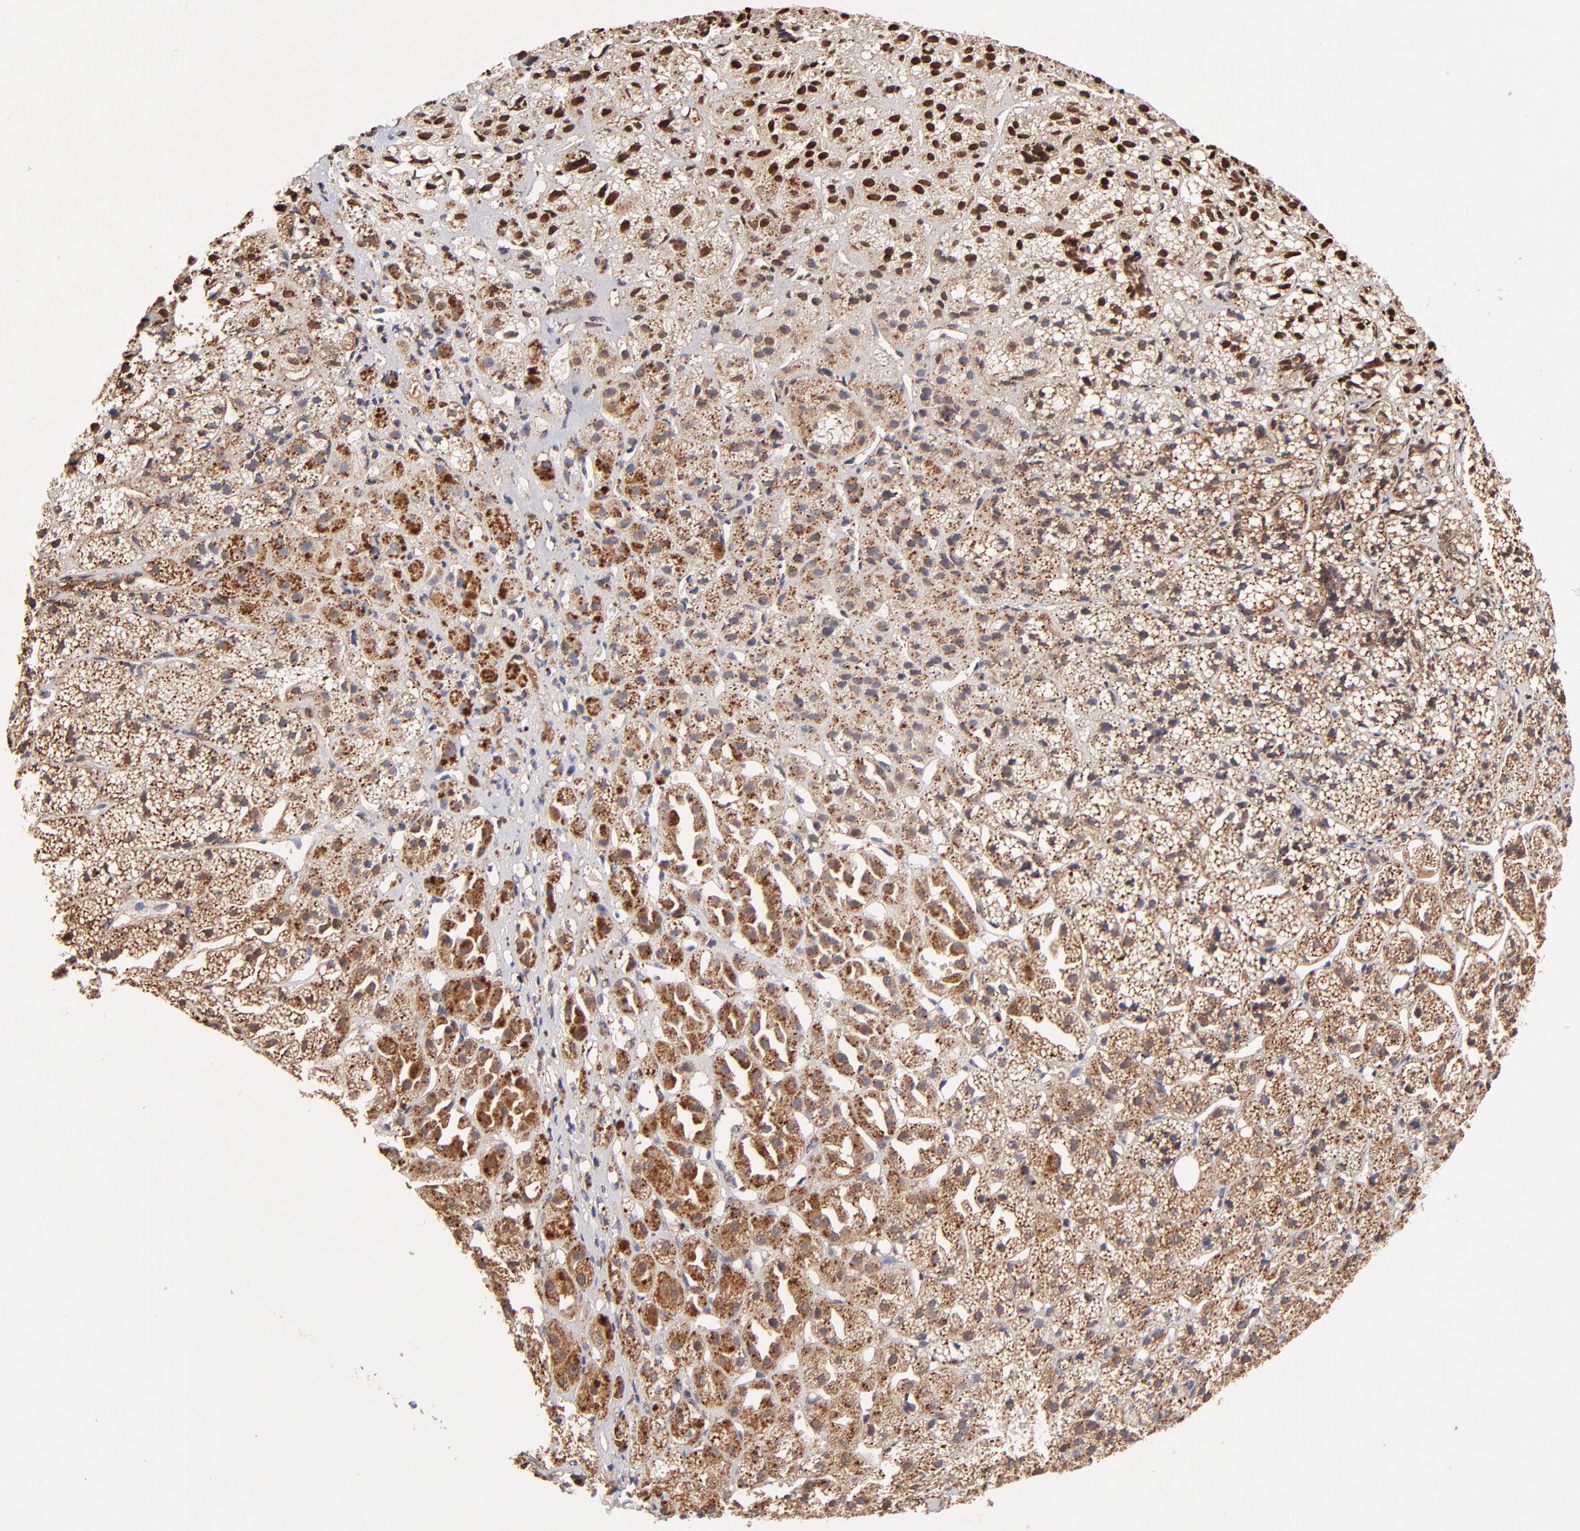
{"staining": {"intensity": "strong", "quantity": ">75%", "location": "cytoplasmic/membranous,nuclear"}, "tissue": "adrenal gland", "cell_type": "Glandular cells", "image_type": "normal", "snomed": [{"axis": "morphology", "description": "Normal tissue, NOS"}, {"axis": "topography", "description": "Adrenal gland"}], "caption": "A brown stain shows strong cytoplasmic/membranous,nuclear expression of a protein in glandular cells of unremarkable adrenal gland. Immunohistochemistry stains the protein in brown and the nuclei are stained blue.", "gene": "SSBP1", "patient": {"sex": "female", "age": 71}}